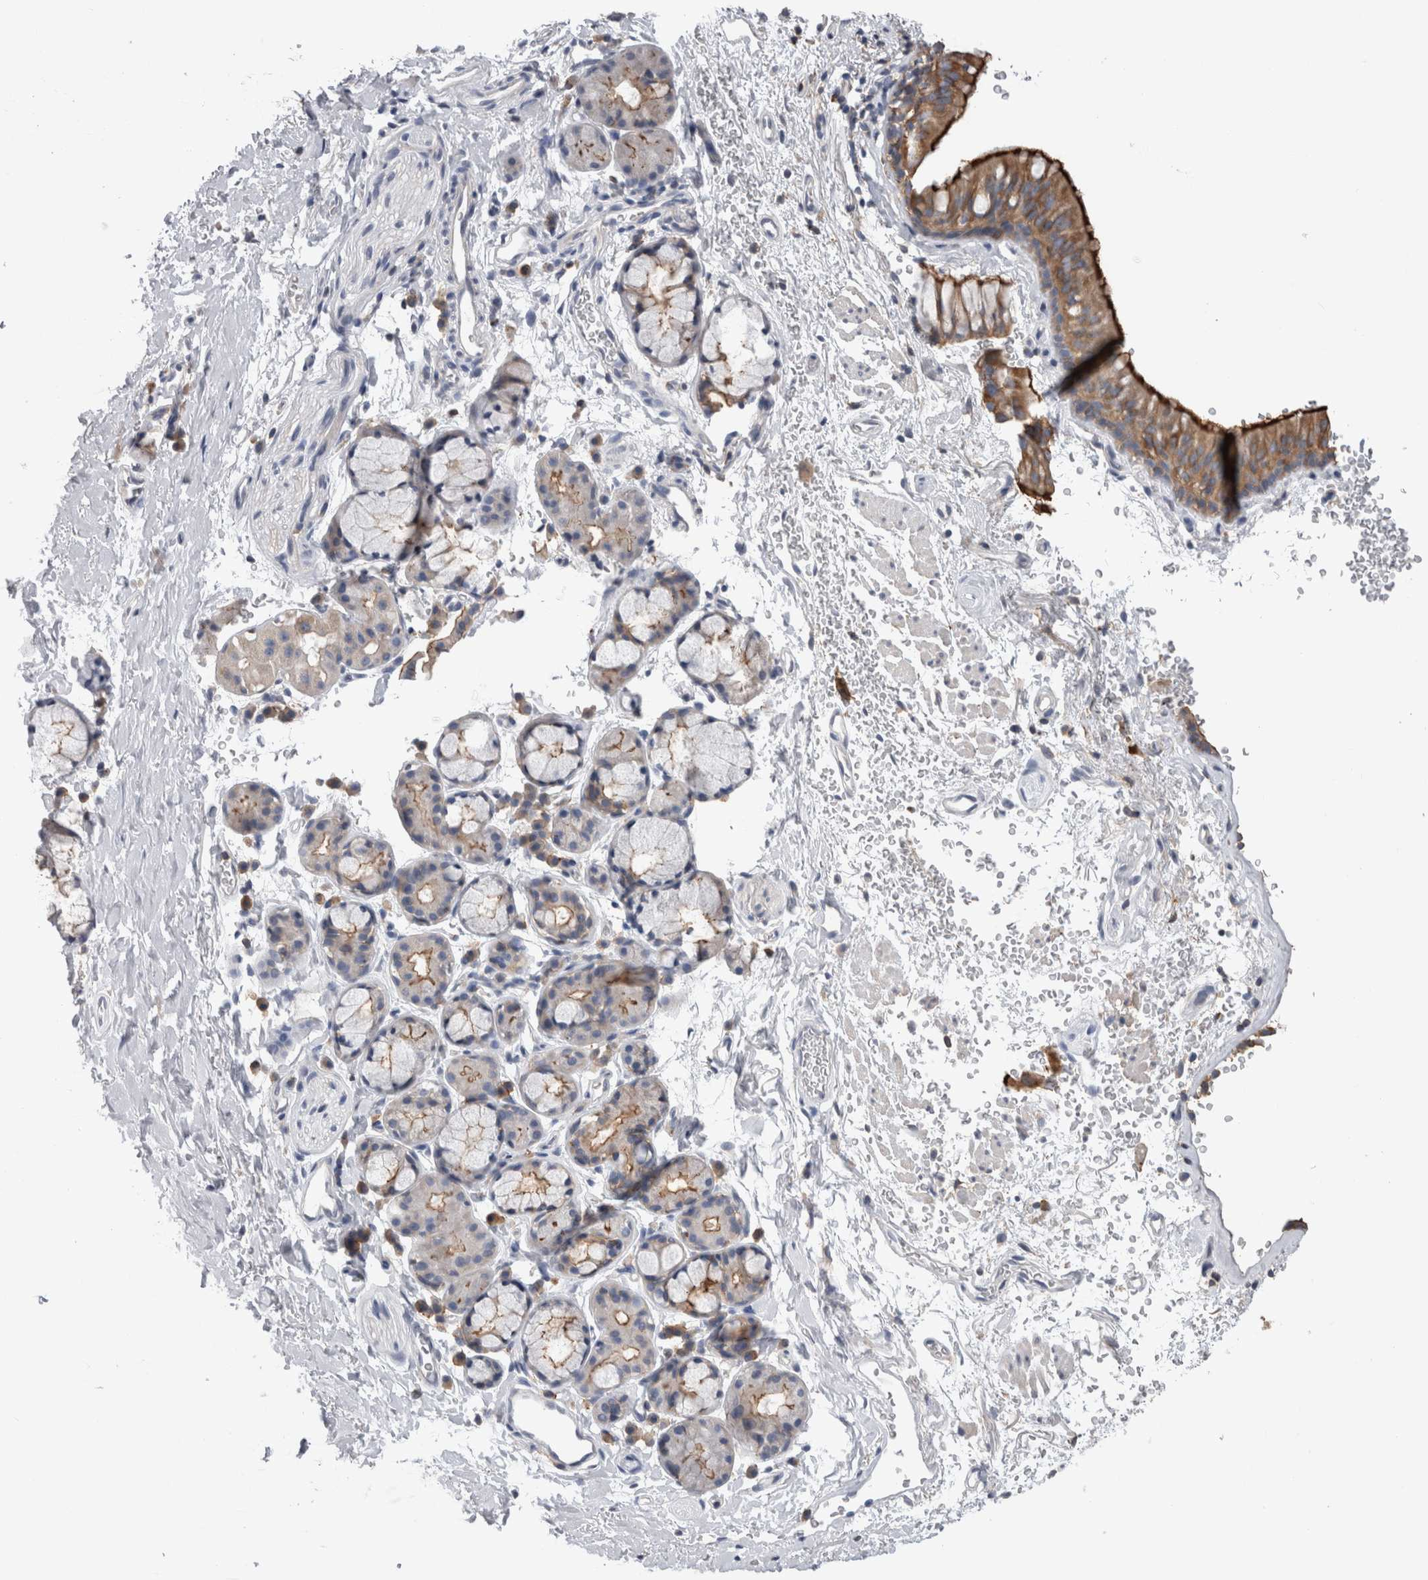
{"staining": {"intensity": "strong", "quantity": ">75%", "location": "cytoplasmic/membranous"}, "tissue": "bronchus", "cell_type": "Respiratory epithelial cells", "image_type": "normal", "snomed": [{"axis": "morphology", "description": "Normal tissue, NOS"}, {"axis": "topography", "description": "Cartilage tissue"}, {"axis": "topography", "description": "Bronchus"}], "caption": "Immunohistochemical staining of normal human bronchus exhibits strong cytoplasmic/membranous protein staining in about >75% of respiratory epithelial cells.", "gene": "DCTN6", "patient": {"sex": "female", "age": 53}}